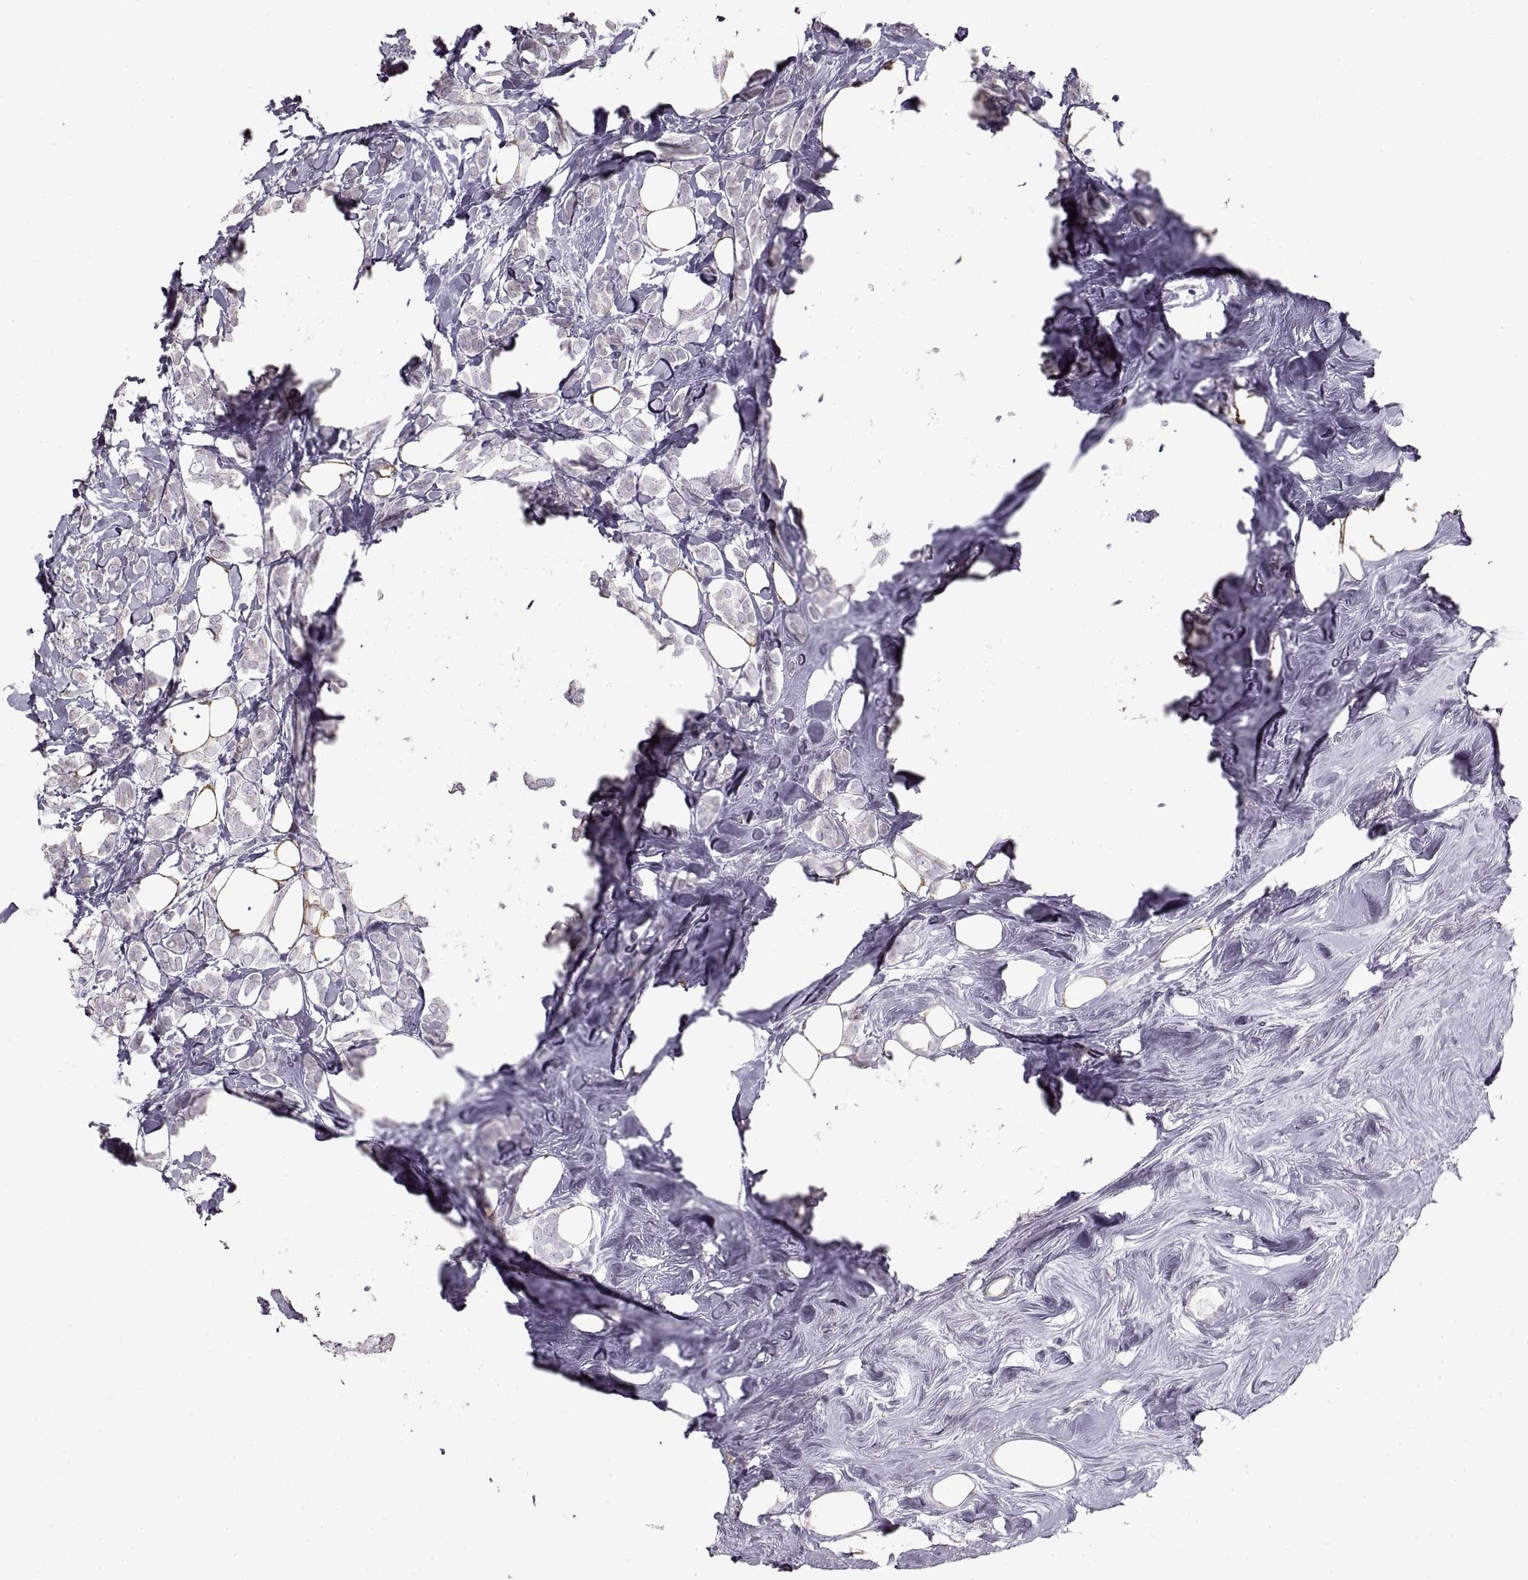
{"staining": {"intensity": "negative", "quantity": "none", "location": "none"}, "tissue": "breast cancer", "cell_type": "Tumor cells", "image_type": "cancer", "snomed": [{"axis": "morphology", "description": "Lobular carcinoma"}, {"axis": "topography", "description": "Breast"}], "caption": "Tumor cells are negative for protein expression in human lobular carcinoma (breast).", "gene": "ZP3", "patient": {"sex": "female", "age": 49}}